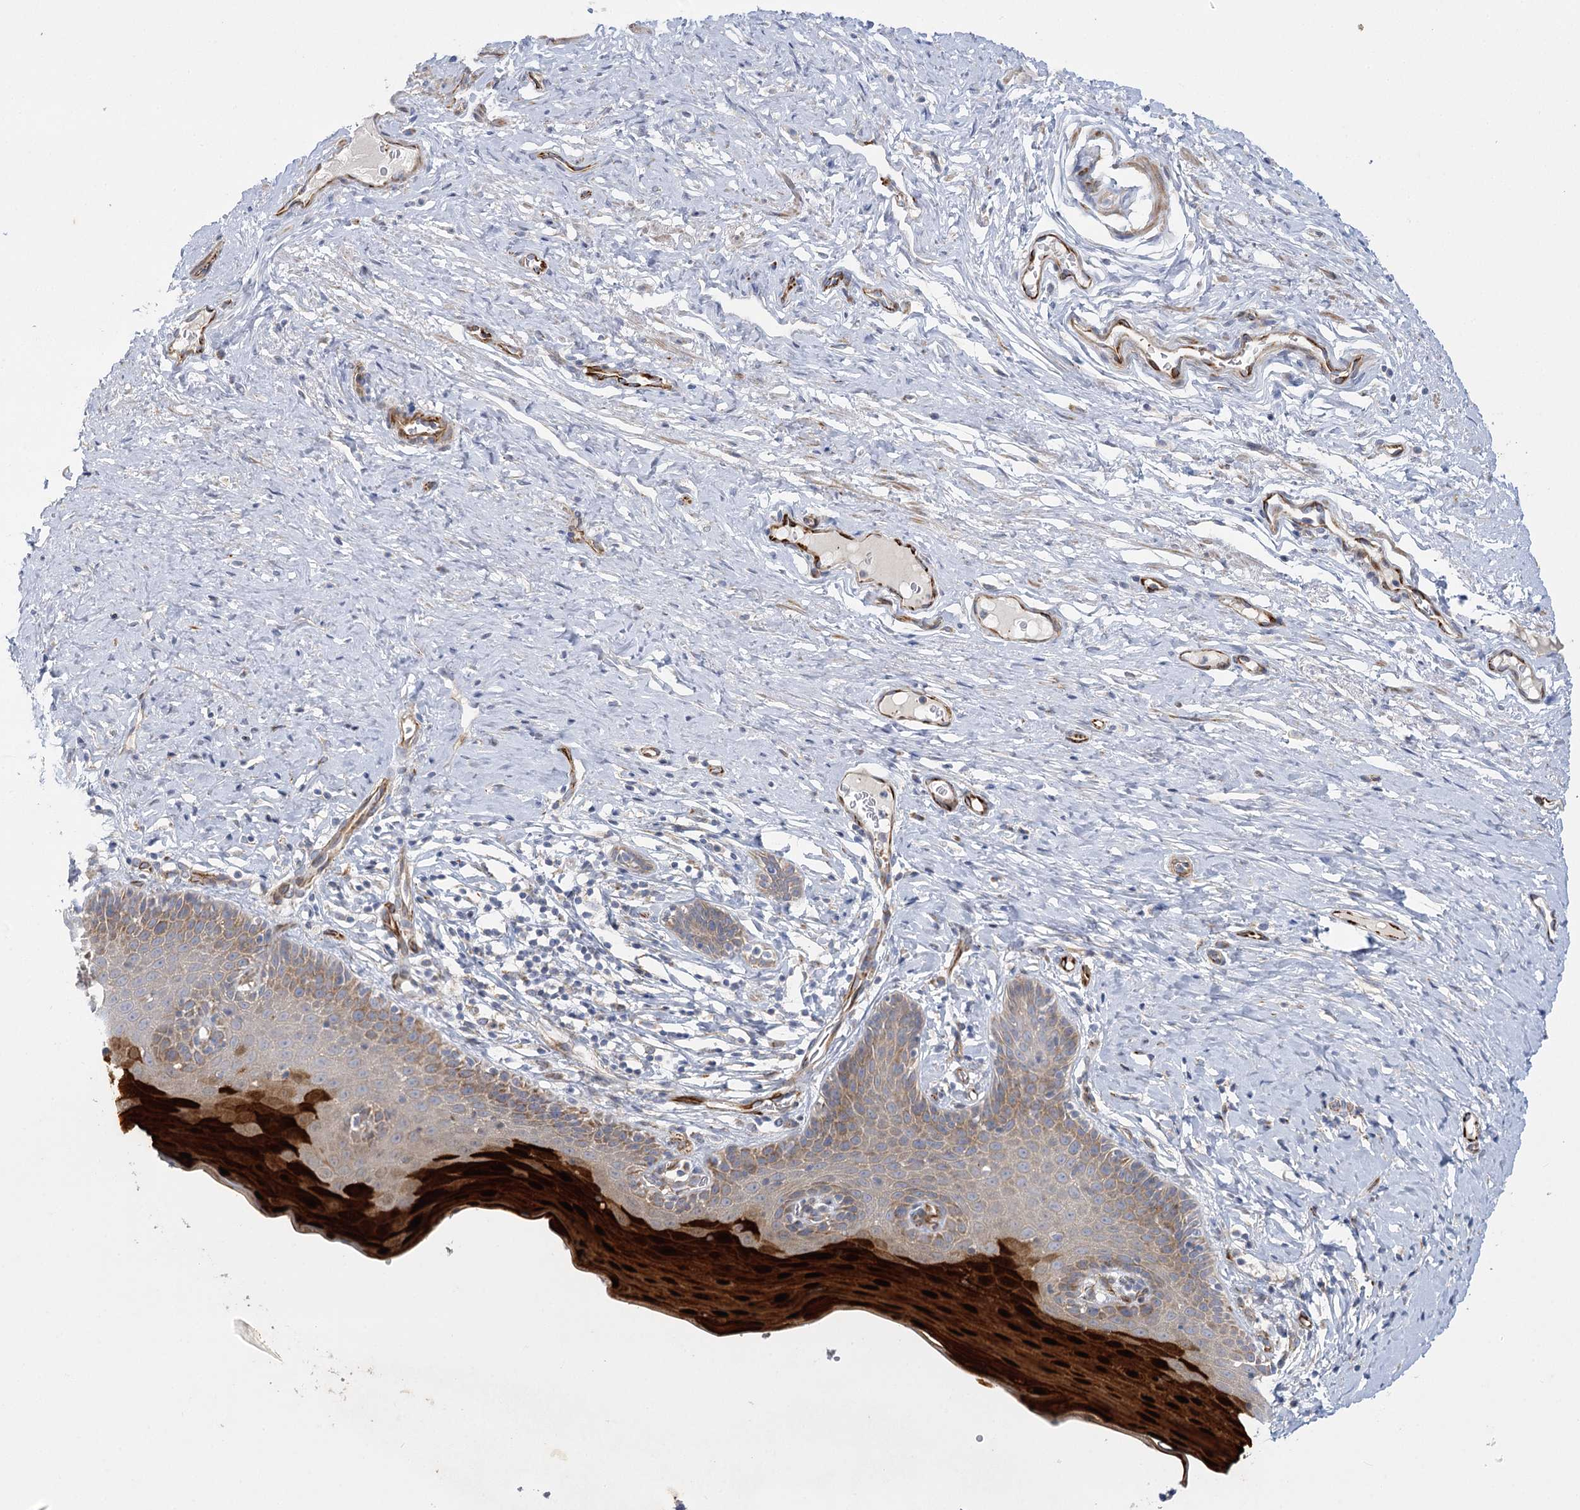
{"staining": {"intensity": "moderate", "quantity": "25%-75%", "location": "cytoplasmic/membranous"}, "tissue": "cervix", "cell_type": "Glandular cells", "image_type": "normal", "snomed": [{"axis": "morphology", "description": "Normal tissue, NOS"}, {"axis": "topography", "description": "Cervix"}], "caption": "The image exhibits immunohistochemical staining of unremarkable cervix. There is moderate cytoplasmic/membranous expression is identified in about 25%-75% of glandular cells. (Stains: DAB in brown, nuclei in blue, Microscopy: brightfield microscopy at high magnification).", "gene": "DHTKD1", "patient": {"sex": "female", "age": 42}}